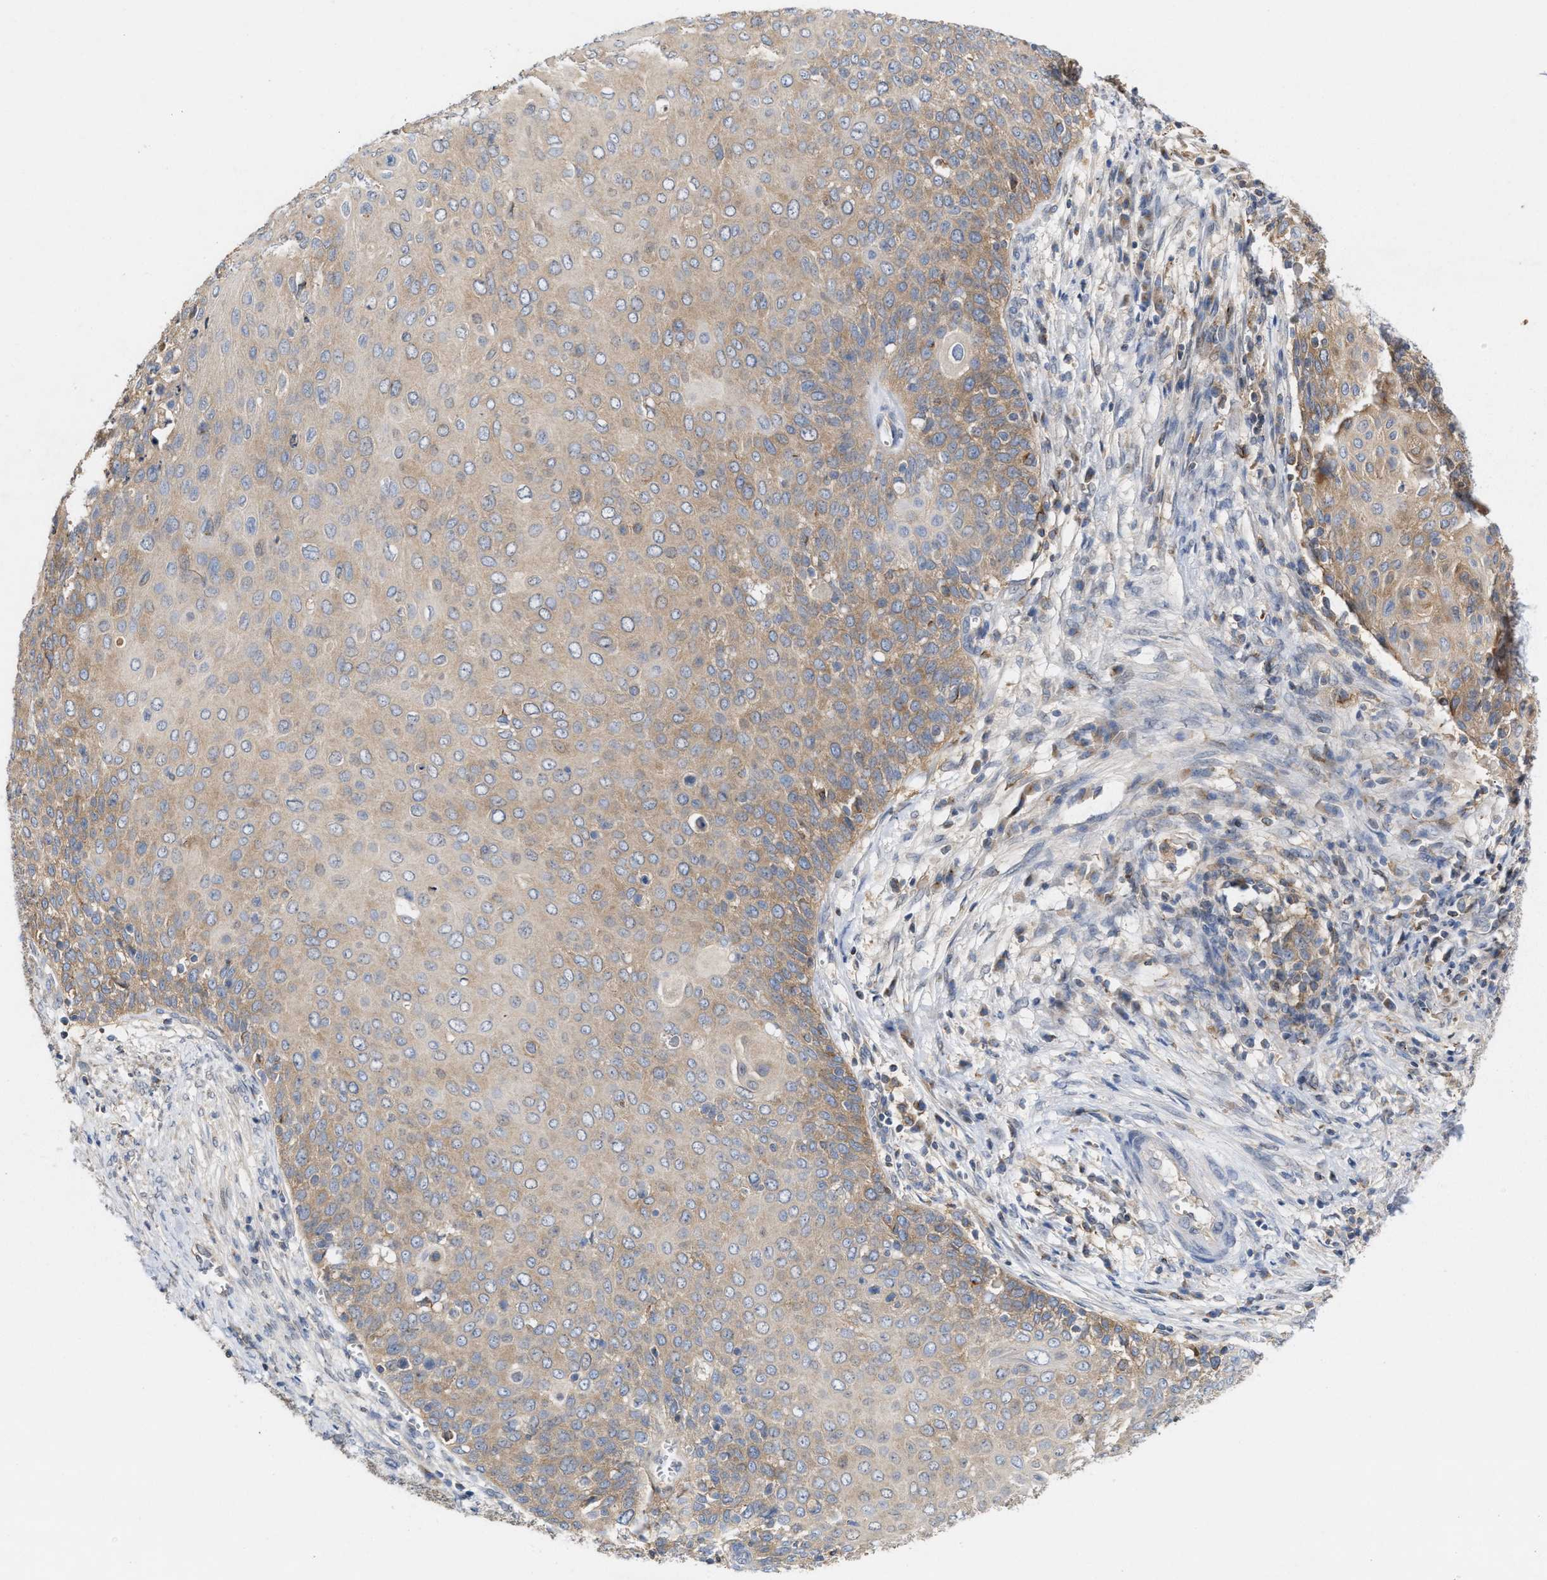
{"staining": {"intensity": "moderate", "quantity": ">75%", "location": "cytoplasmic/membranous"}, "tissue": "cervical cancer", "cell_type": "Tumor cells", "image_type": "cancer", "snomed": [{"axis": "morphology", "description": "Squamous cell carcinoma, NOS"}, {"axis": "topography", "description": "Cervix"}], "caption": "This is an image of immunohistochemistry staining of cervical cancer (squamous cell carcinoma), which shows moderate positivity in the cytoplasmic/membranous of tumor cells.", "gene": "BBLN", "patient": {"sex": "female", "age": 39}}